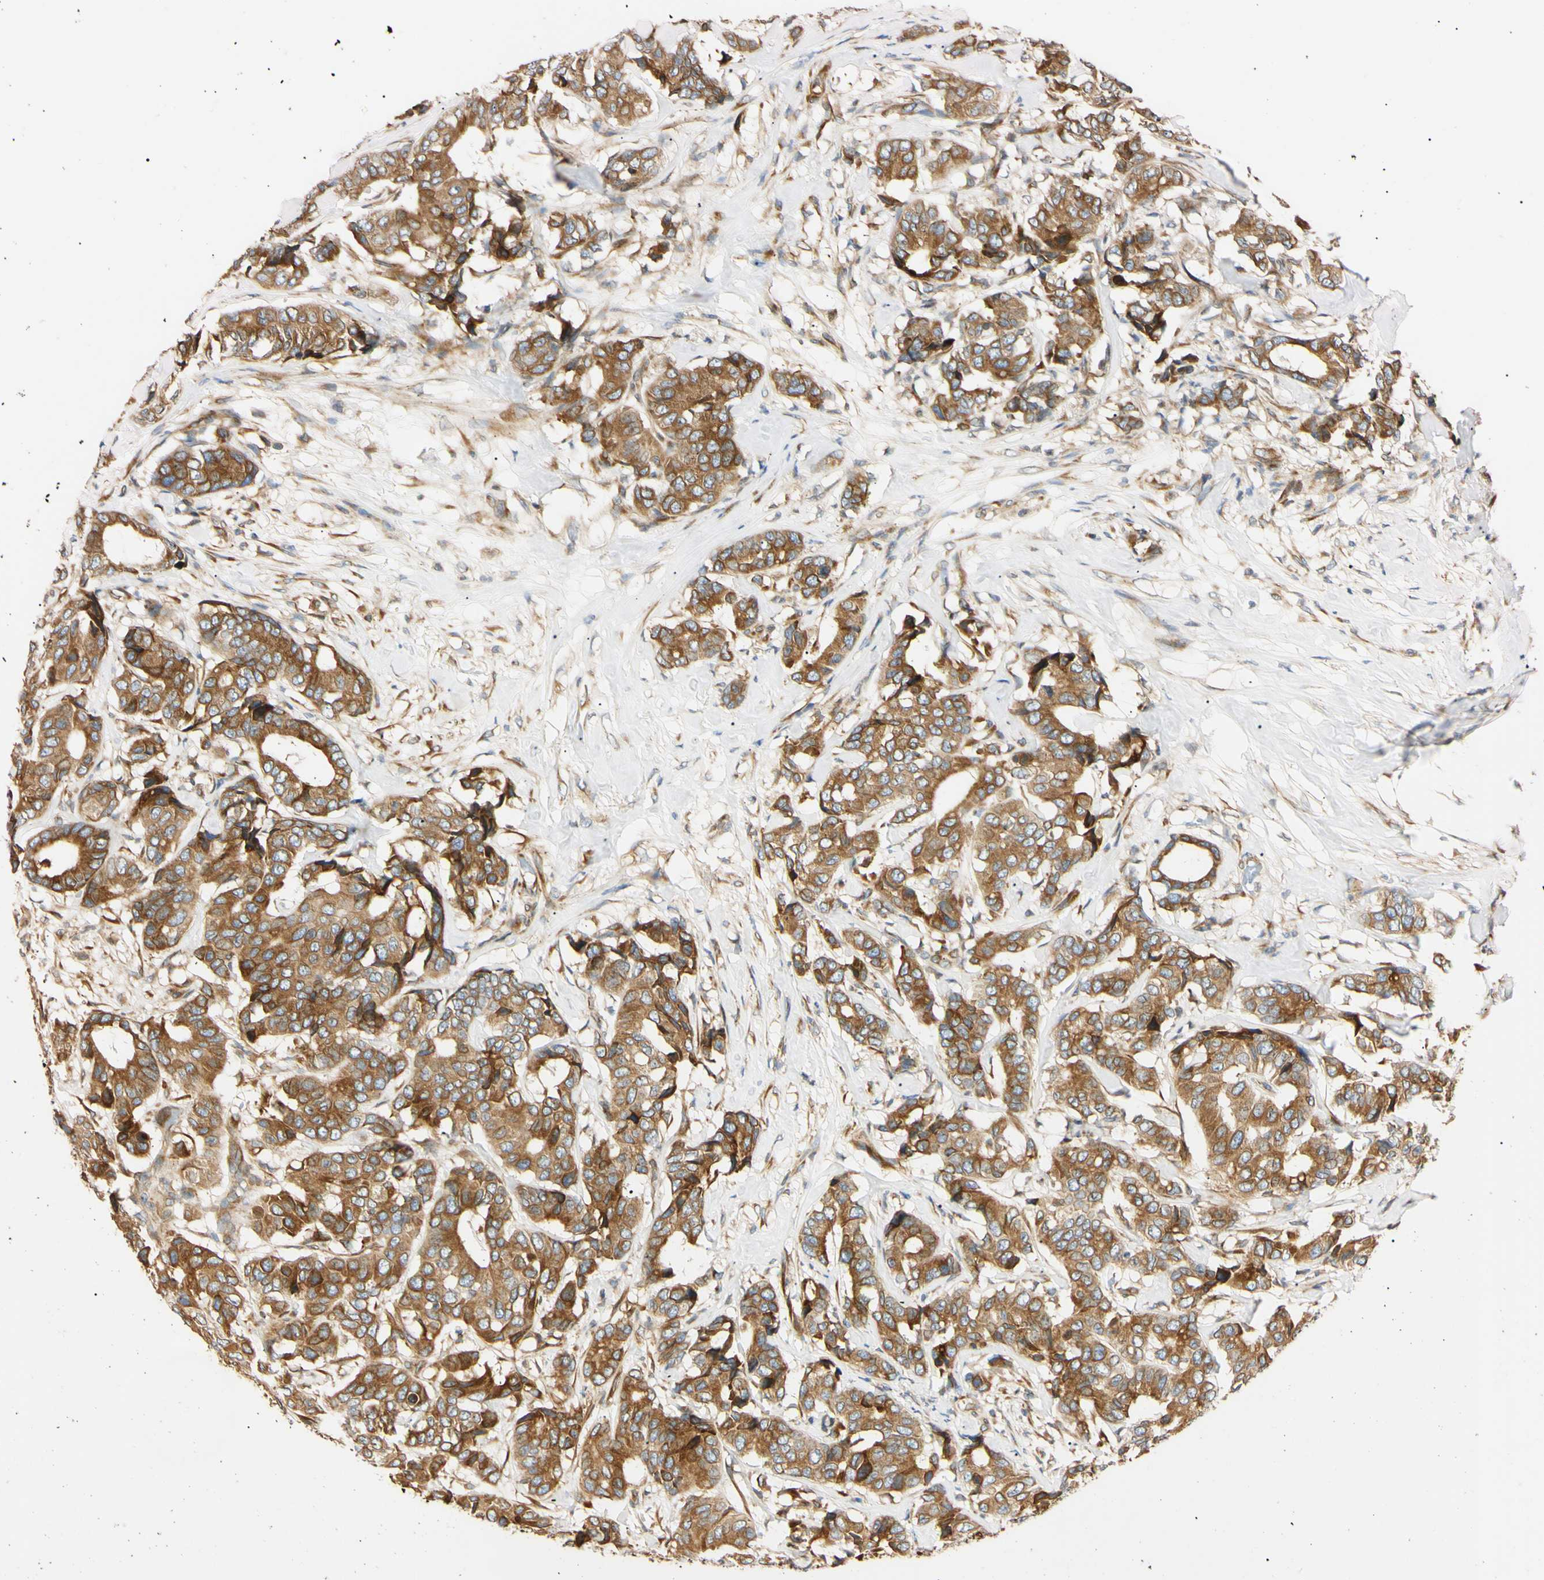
{"staining": {"intensity": "moderate", "quantity": ">75%", "location": "cytoplasmic/membranous"}, "tissue": "breast cancer", "cell_type": "Tumor cells", "image_type": "cancer", "snomed": [{"axis": "morphology", "description": "Duct carcinoma"}, {"axis": "topography", "description": "Breast"}], "caption": "Breast invasive ductal carcinoma was stained to show a protein in brown. There is medium levels of moderate cytoplasmic/membranous positivity in about >75% of tumor cells. (DAB (3,3'-diaminobenzidine) IHC with brightfield microscopy, high magnification).", "gene": "IER3IP1", "patient": {"sex": "female", "age": 87}}